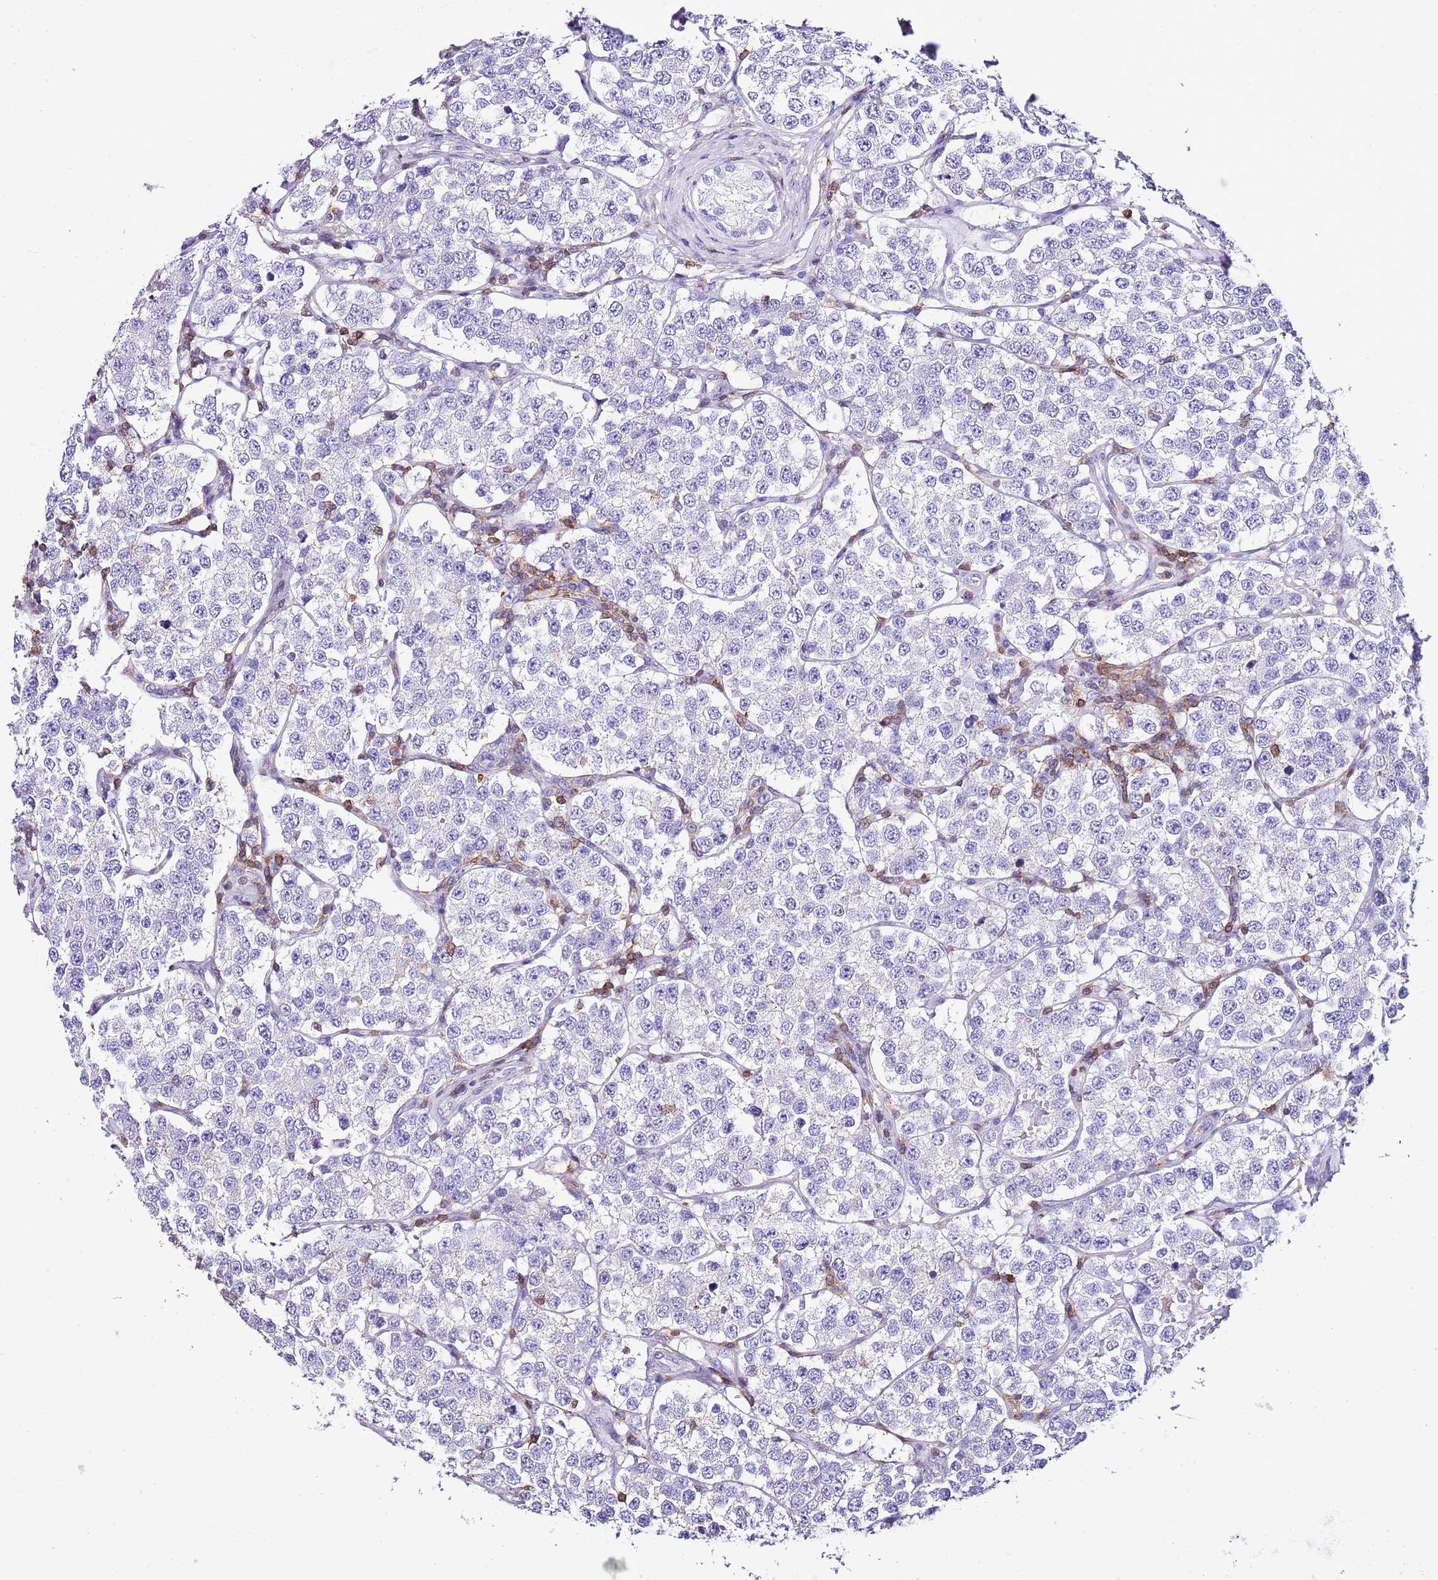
{"staining": {"intensity": "negative", "quantity": "none", "location": "none"}, "tissue": "testis cancer", "cell_type": "Tumor cells", "image_type": "cancer", "snomed": [{"axis": "morphology", "description": "Seminoma, NOS"}, {"axis": "topography", "description": "Testis"}], "caption": "Immunohistochemical staining of human testis seminoma shows no significant positivity in tumor cells.", "gene": "CNN2", "patient": {"sex": "male", "age": 34}}